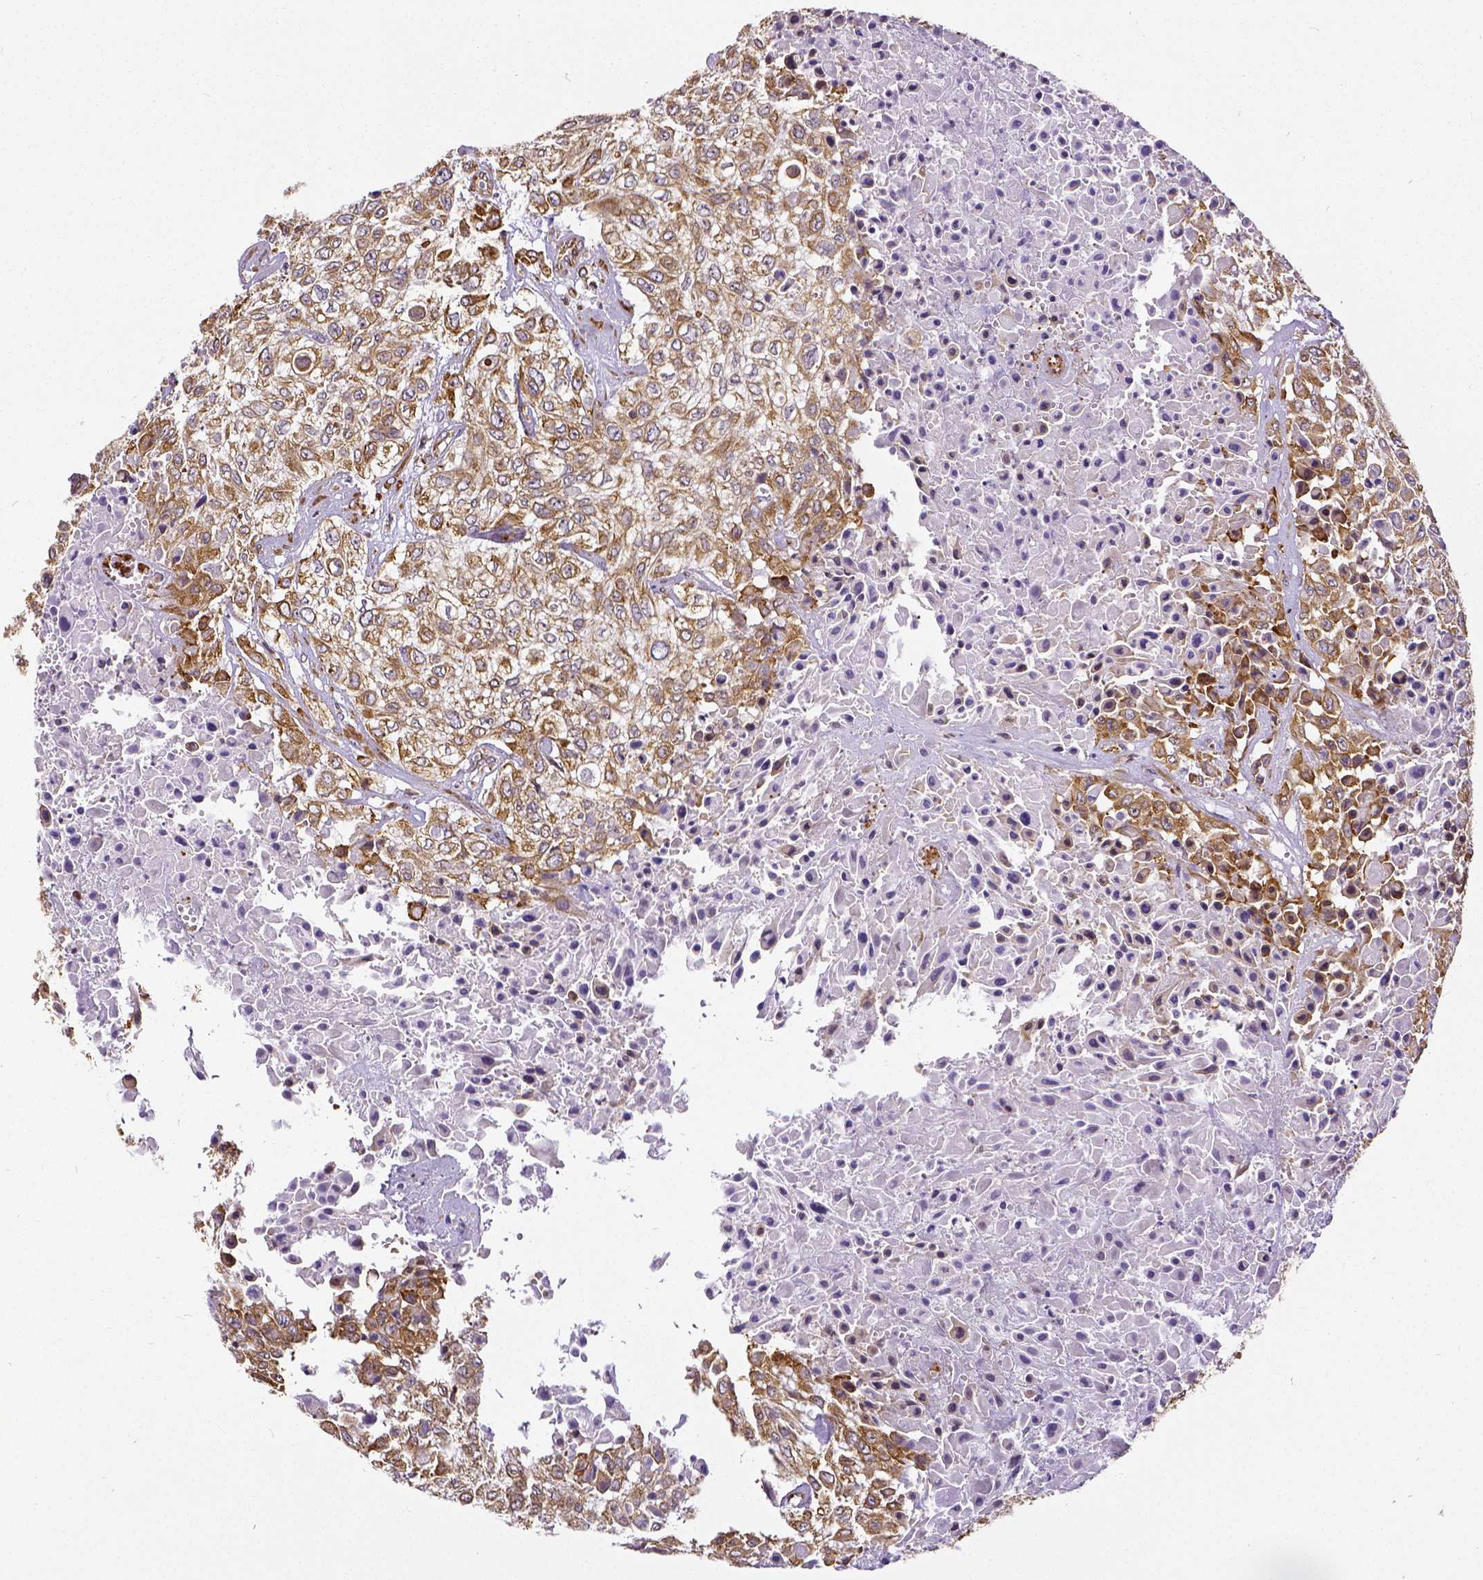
{"staining": {"intensity": "moderate", "quantity": ">75%", "location": "cytoplasmic/membranous"}, "tissue": "urothelial cancer", "cell_type": "Tumor cells", "image_type": "cancer", "snomed": [{"axis": "morphology", "description": "Urothelial carcinoma, High grade"}, {"axis": "topography", "description": "Urinary bladder"}], "caption": "Urothelial carcinoma (high-grade) was stained to show a protein in brown. There is medium levels of moderate cytoplasmic/membranous expression in about >75% of tumor cells. The staining was performed using DAB (3,3'-diaminobenzidine) to visualize the protein expression in brown, while the nuclei were stained in blue with hematoxylin (Magnification: 20x).", "gene": "MTDH", "patient": {"sex": "male", "age": 57}}